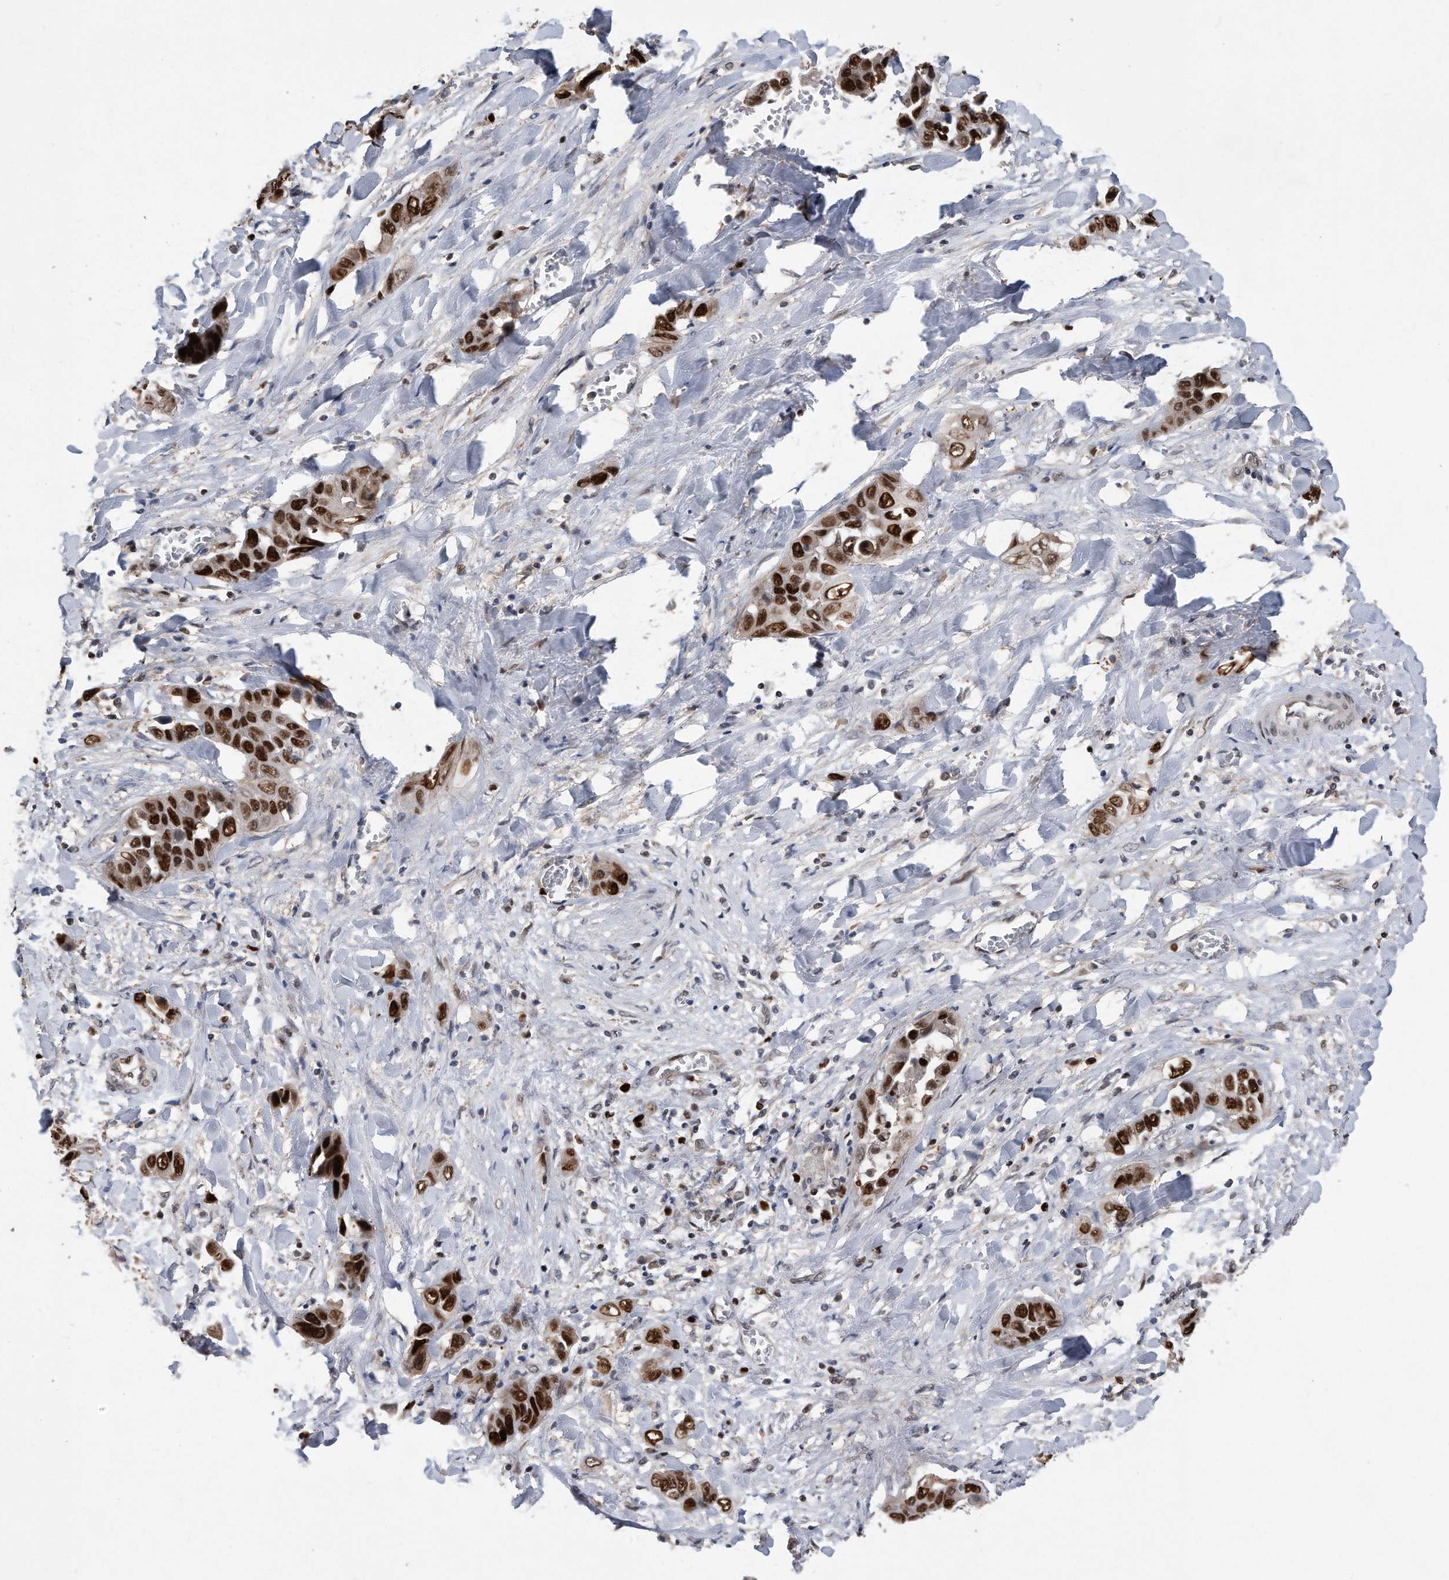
{"staining": {"intensity": "strong", "quantity": ">75%", "location": "nuclear"}, "tissue": "liver cancer", "cell_type": "Tumor cells", "image_type": "cancer", "snomed": [{"axis": "morphology", "description": "Cholangiocarcinoma"}, {"axis": "topography", "description": "Liver"}], "caption": "There is high levels of strong nuclear staining in tumor cells of liver cancer (cholangiocarcinoma), as demonstrated by immunohistochemical staining (brown color).", "gene": "PCNA", "patient": {"sex": "female", "age": 52}}